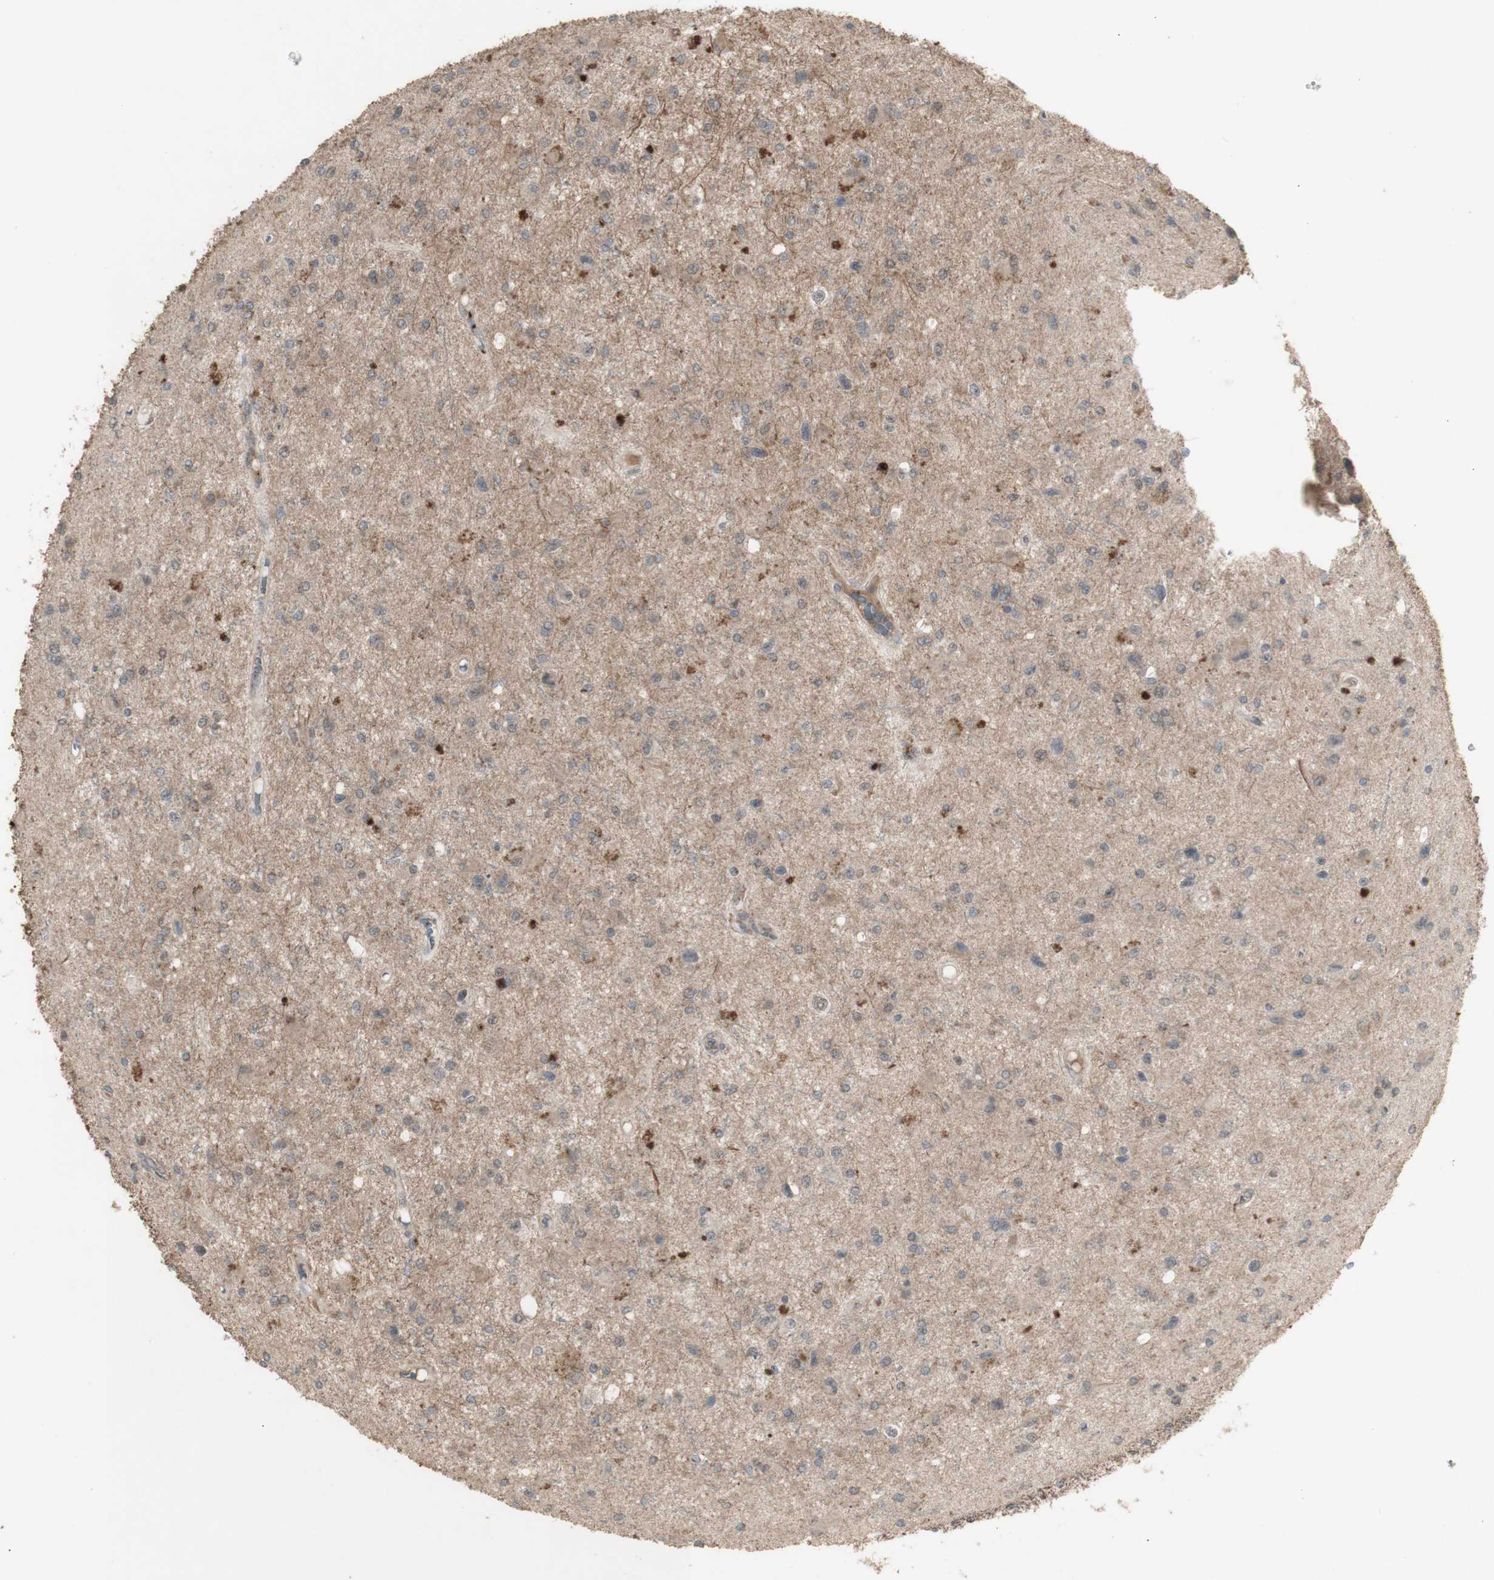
{"staining": {"intensity": "moderate", "quantity": "25%-75%", "location": "cytoplasmic/membranous"}, "tissue": "glioma", "cell_type": "Tumor cells", "image_type": "cancer", "snomed": [{"axis": "morphology", "description": "Glioma, malignant, Low grade"}, {"axis": "topography", "description": "Brain"}], "caption": "Glioma stained with a protein marker displays moderate staining in tumor cells.", "gene": "ALOX12", "patient": {"sex": "male", "age": 58}}